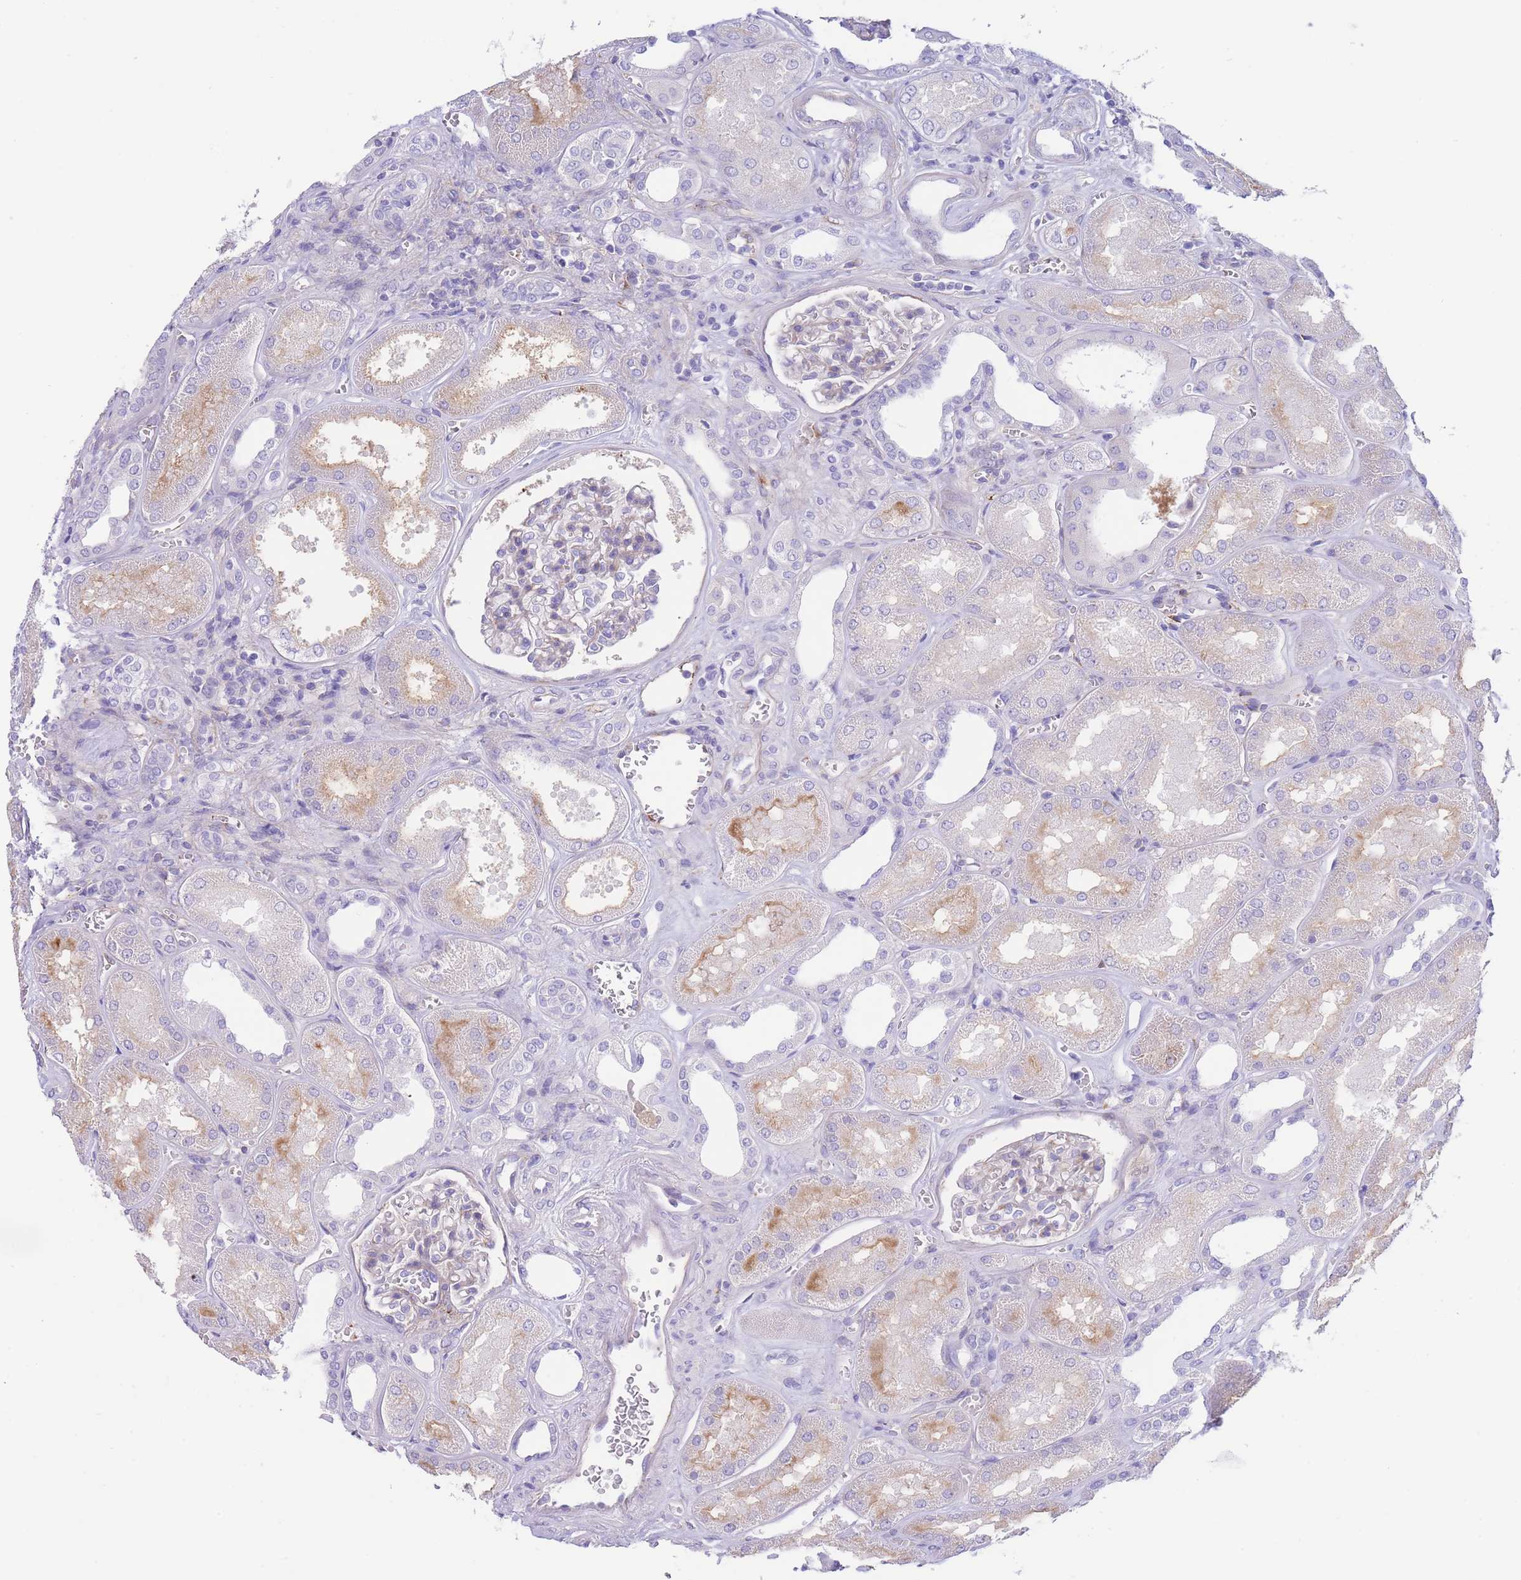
{"staining": {"intensity": "negative", "quantity": "none", "location": "none"}, "tissue": "kidney", "cell_type": "Cells in glomeruli", "image_type": "normal", "snomed": [{"axis": "morphology", "description": "Normal tissue, NOS"}, {"axis": "morphology", "description": "Adenocarcinoma, NOS"}, {"axis": "topography", "description": "Kidney"}], "caption": "Cells in glomeruli are negative for brown protein staining in unremarkable kidney. Nuclei are stained in blue.", "gene": "DET1", "patient": {"sex": "female", "age": 68}}